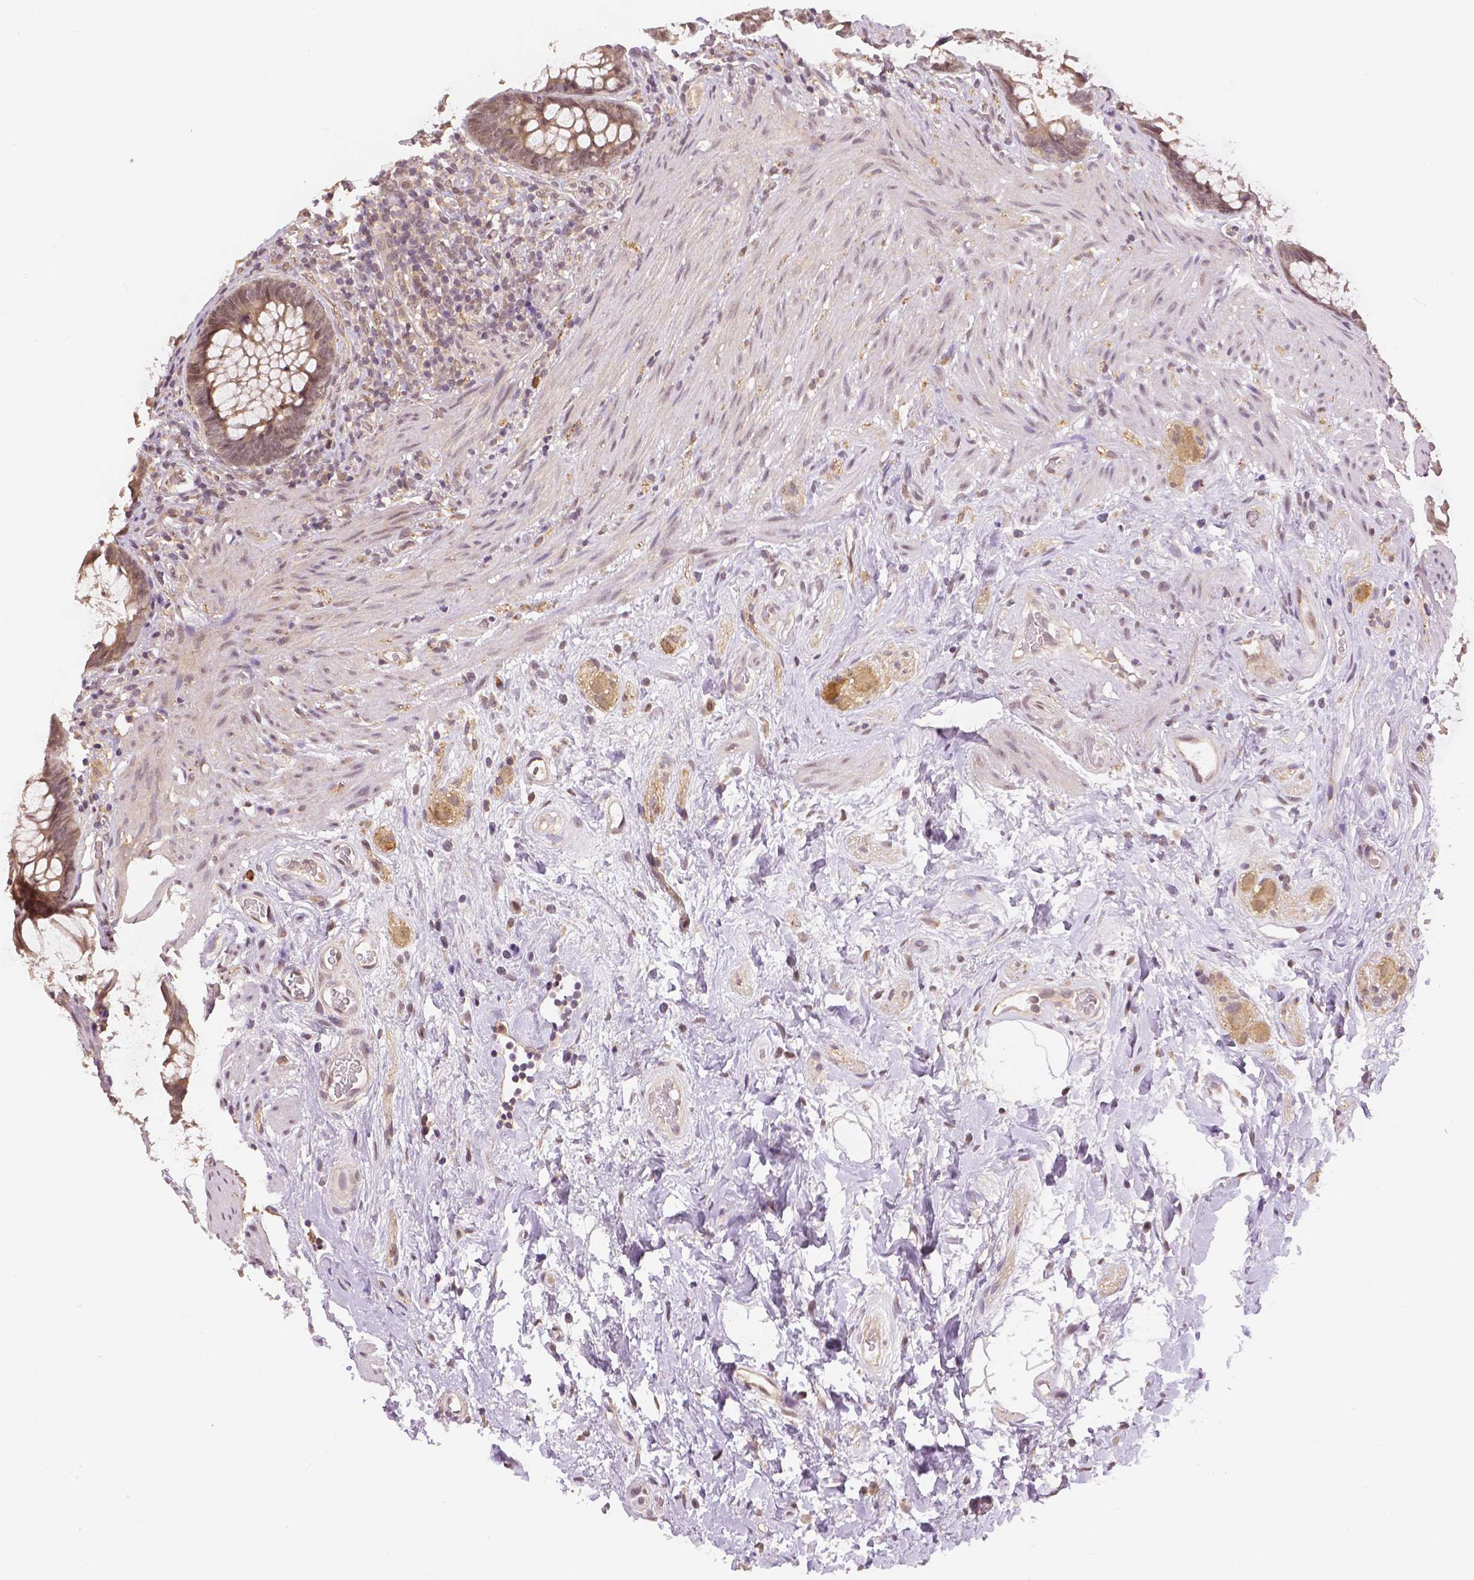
{"staining": {"intensity": "weak", "quantity": "25%-75%", "location": "cytoplasmic/membranous"}, "tissue": "rectum", "cell_type": "Glandular cells", "image_type": "normal", "snomed": [{"axis": "morphology", "description": "Normal tissue, NOS"}, {"axis": "topography", "description": "Smooth muscle"}, {"axis": "topography", "description": "Rectum"}], "caption": "IHC of normal human rectum exhibits low levels of weak cytoplasmic/membranous staining in about 25%-75% of glandular cells.", "gene": "MAP1LC3B", "patient": {"sex": "male", "age": 53}}